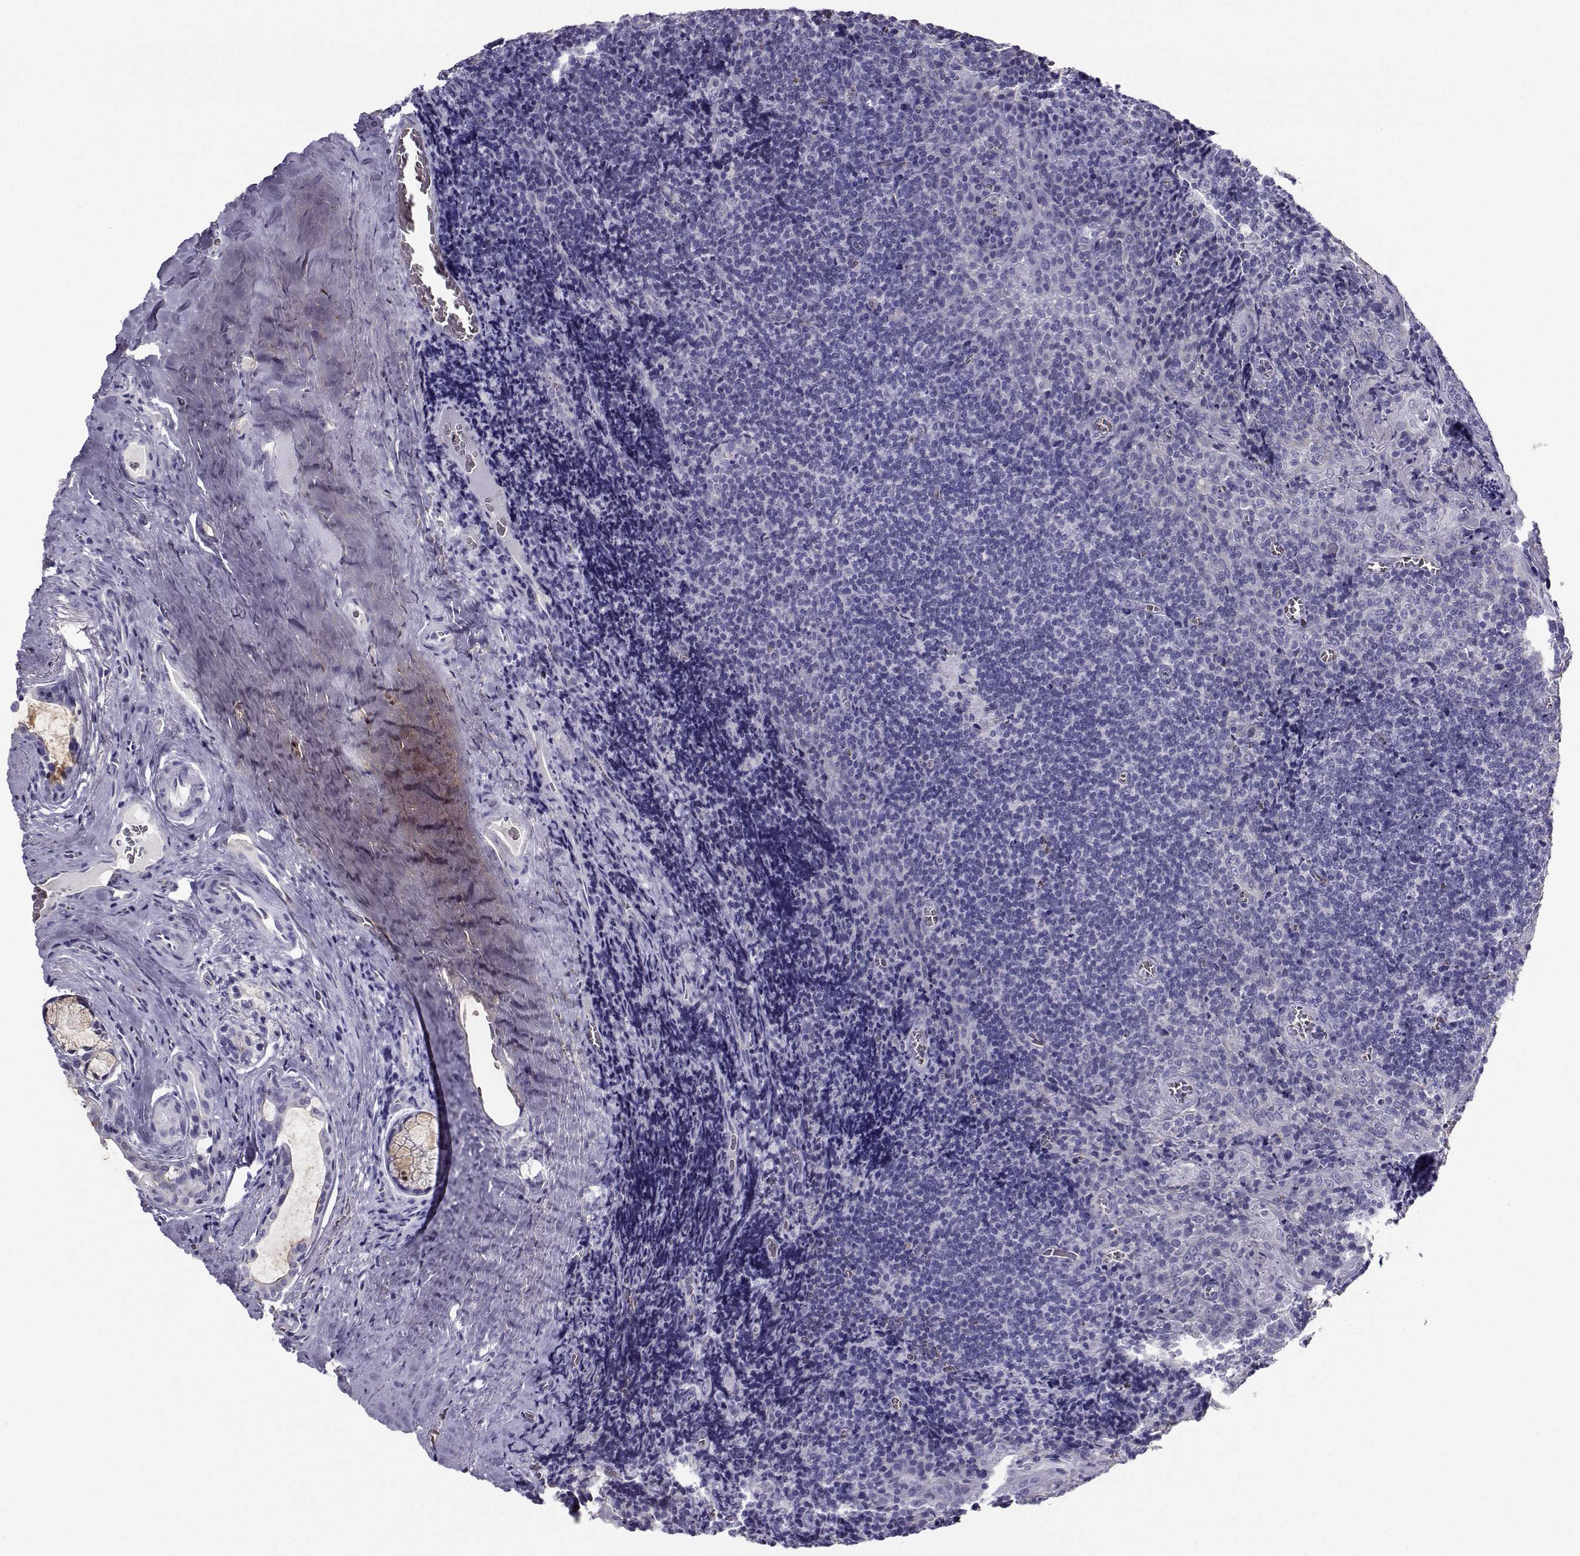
{"staining": {"intensity": "negative", "quantity": "none", "location": "none"}, "tissue": "tonsil", "cell_type": "Germinal center cells", "image_type": "normal", "snomed": [{"axis": "morphology", "description": "Normal tissue, NOS"}, {"axis": "morphology", "description": "Inflammation, NOS"}, {"axis": "topography", "description": "Tonsil"}], "caption": "An immunohistochemistry histopathology image of normal tonsil is shown. There is no staining in germinal center cells of tonsil.", "gene": "CLUL1", "patient": {"sex": "female", "age": 31}}